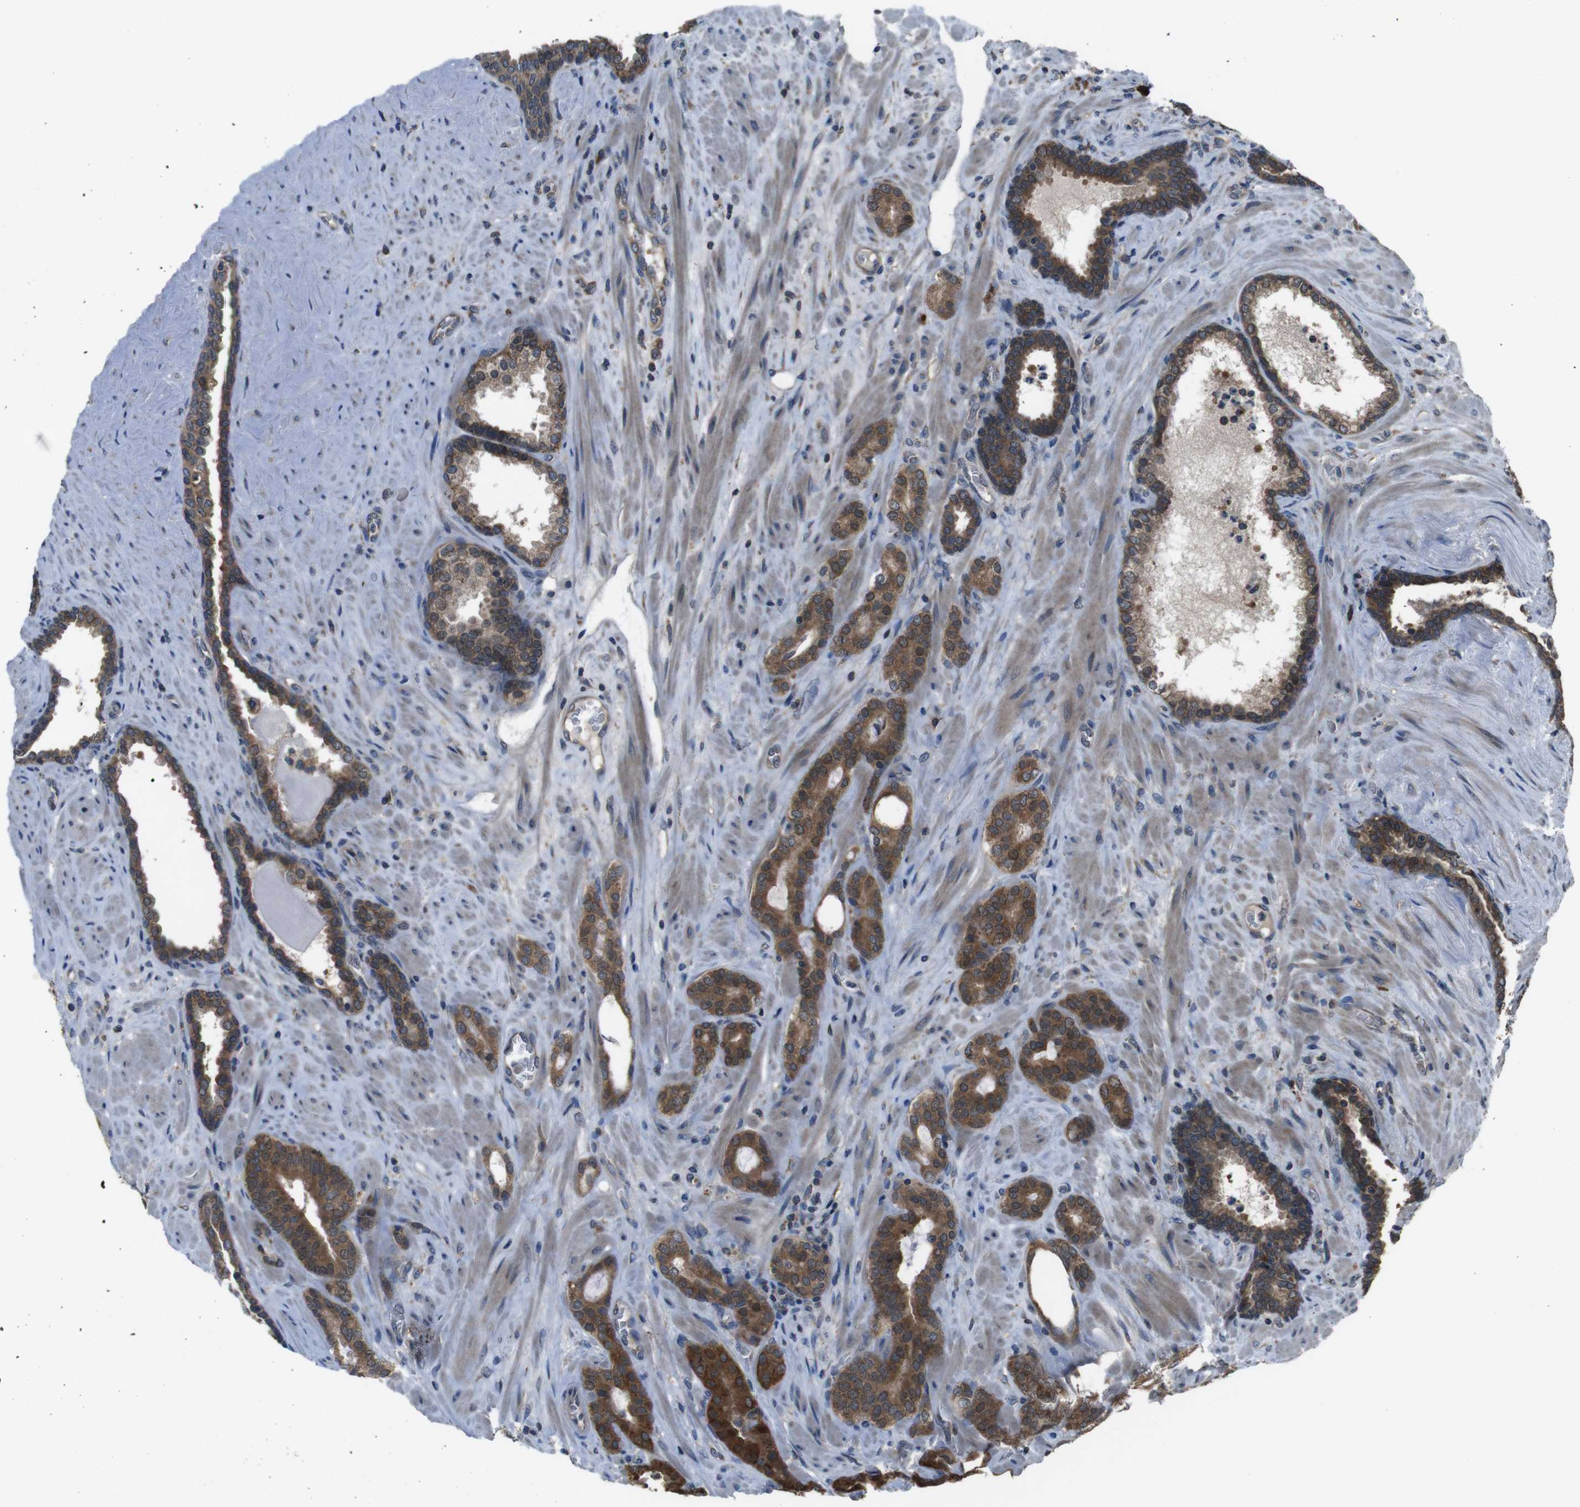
{"staining": {"intensity": "moderate", "quantity": ">75%", "location": "cytoplasmic/membranous"}, "tissue": "prostate cancer", "cell_type": "Tumor cells", "image_type": "cancer", "snomed": [{"axis": "morphology", "description": "Adenocarcinoma, Low grade"}, {"axis": "topography", "description": "Prostate"}], "caption": "Immunohistochemistry (IHC) image of neoplastic tissue: prostate adenocarcinoma (low-grade) stained using immunohistochemistry (IHC) shows medium levels of moderate protein expression localized specifically in the cytoplasmic/membranous of tumor cells, appearing as a cytoplasmic/membranous brown color.", "gene": "SSR3", "patient": {"sex": "male", "age": 63}}